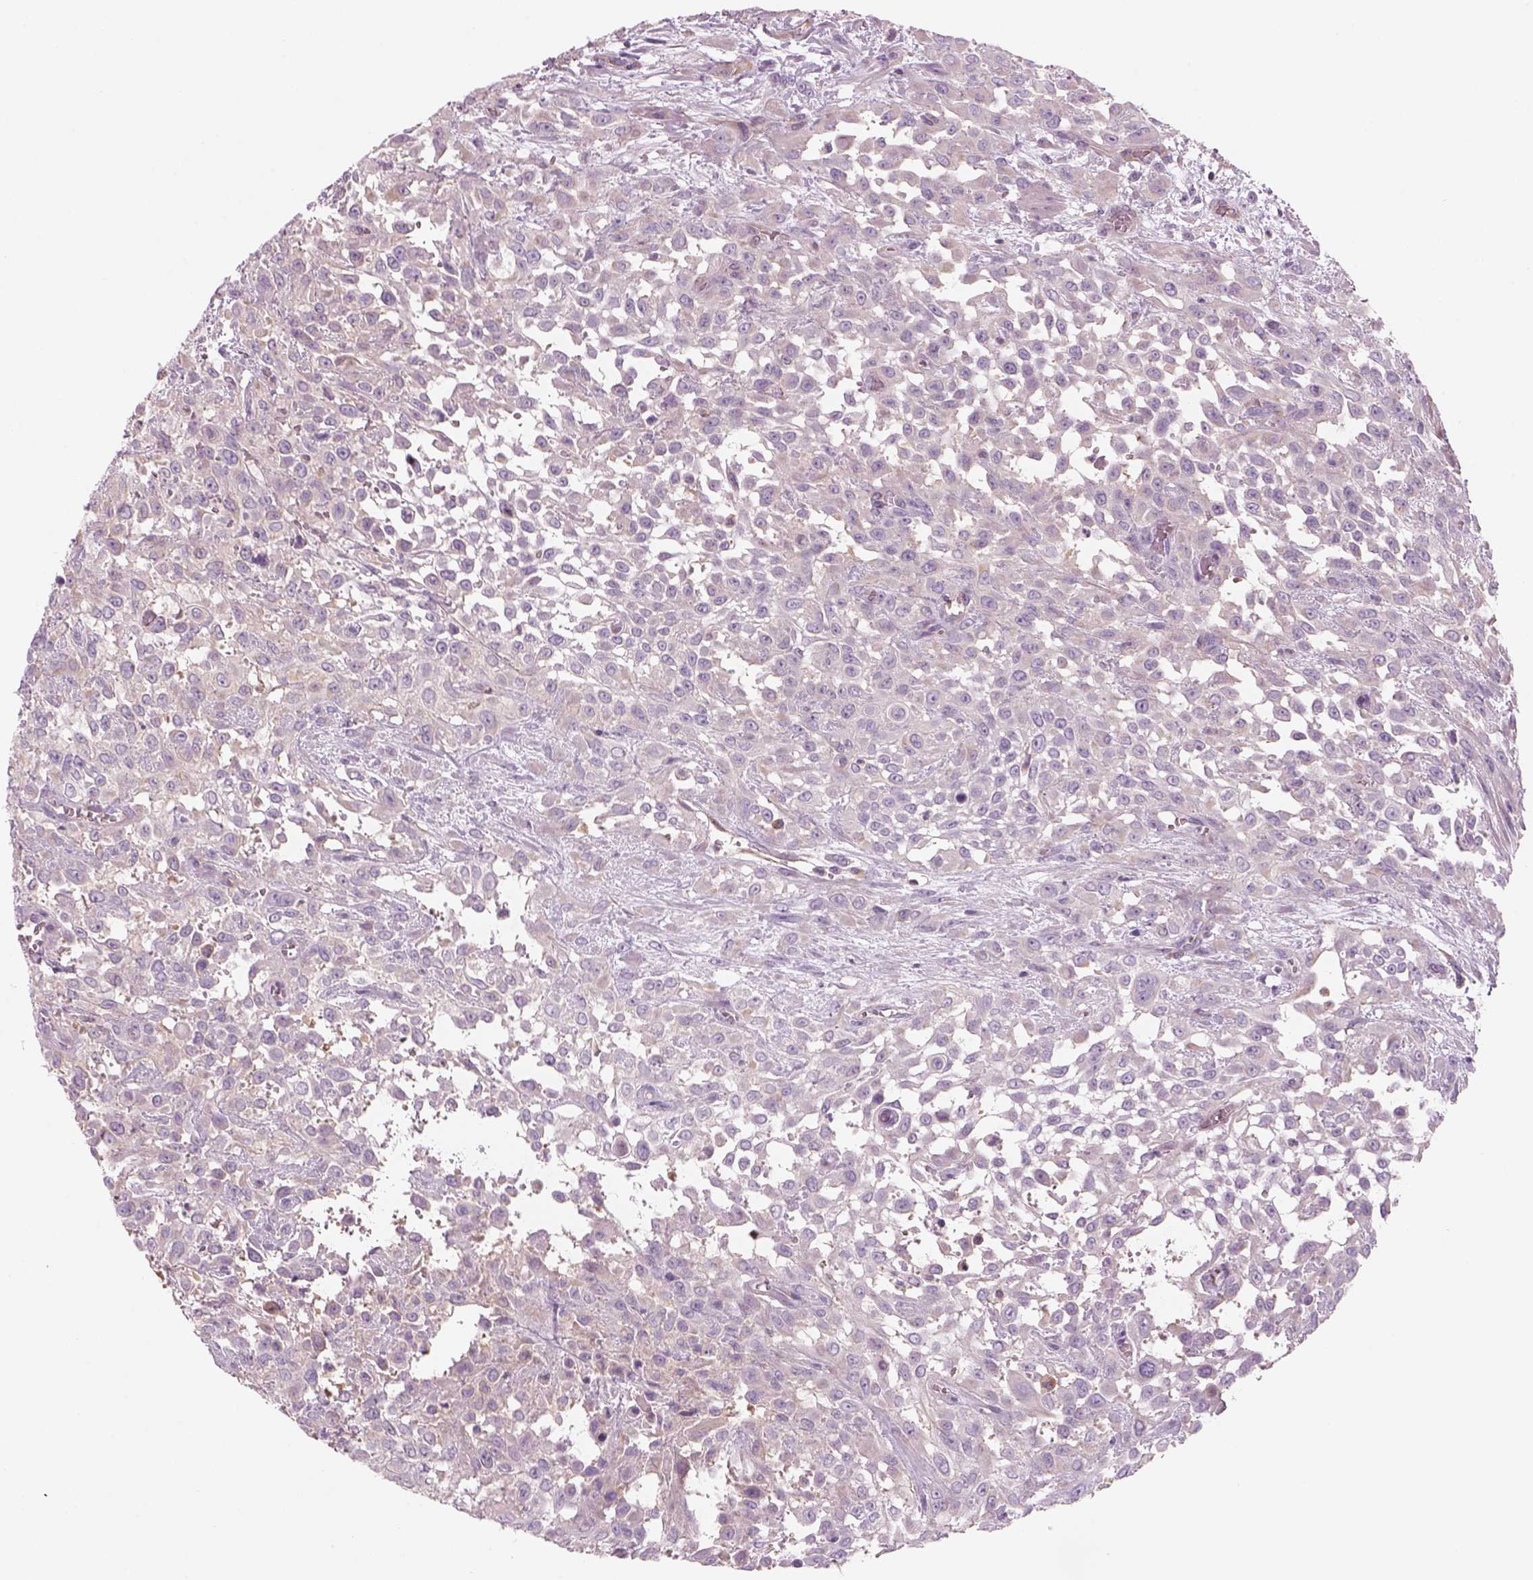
{"staining": {"intensity": "negative", "quantity": "none", "location": "none"}, "tissue": "urothelial cancer", "cell_type": "Tumor cells", "image_type": "cancer", "snomed": [{"axis": "morphology", "description": "Urothelial carcinoma, High grade"}, {"axis": "topography", "description": "Urinary bladder"}], "caption": "Urothelial carcinoma (high-grade) was stained to show a protein in brown. There is no significant positivity in tumor cells. (Brightfield microscopy of DAB (3,3'-diaminobenzidine) immunohistochemistry (IHC) at high magnification).", "gene": "SLC1A7", "patient": {"sex": "male", "age": 57}}